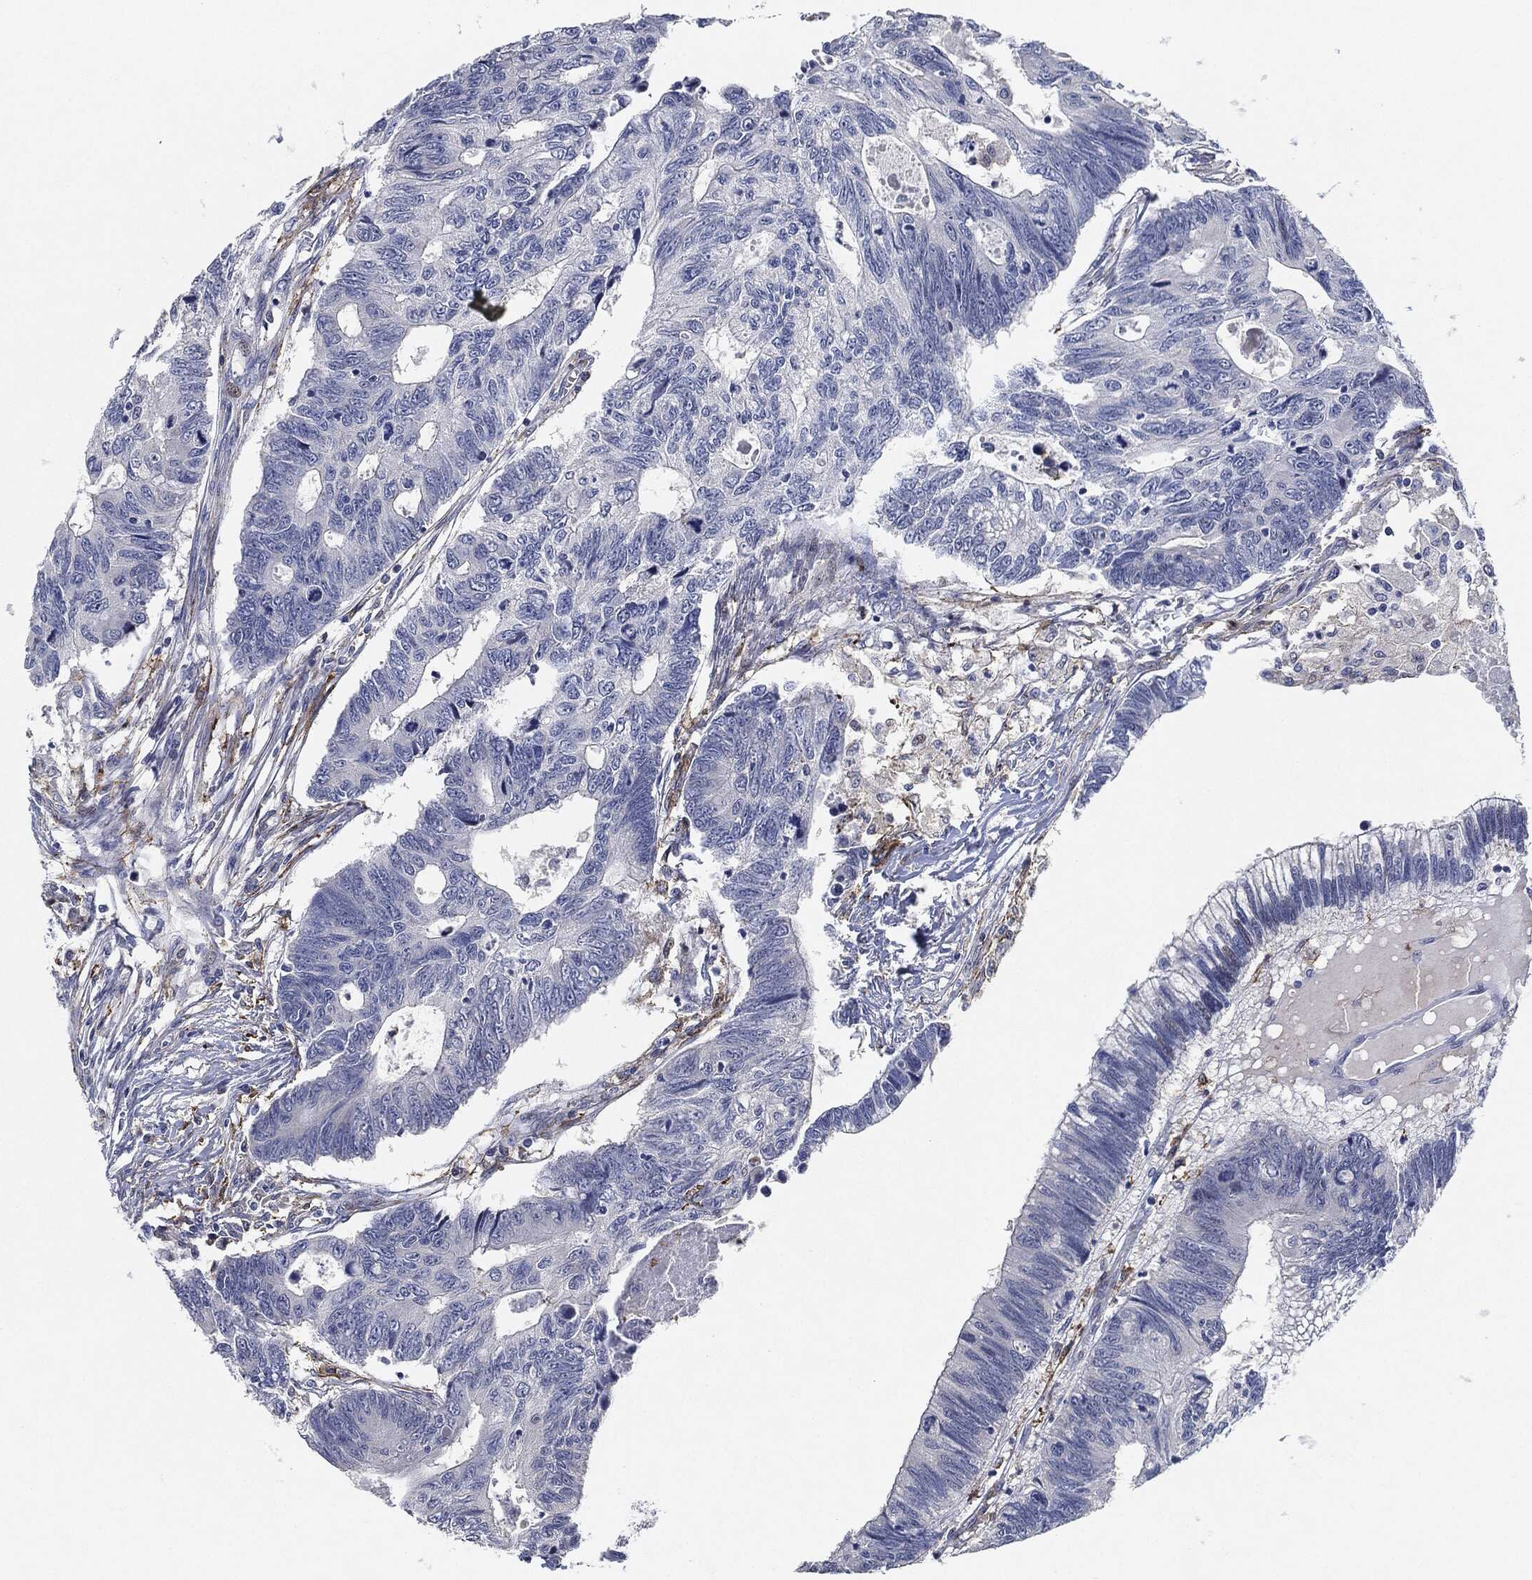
{"staining": {"intensity": "negative", "quantity": "none", "location": "none"}, "tissue": "colorectal cancer", "cell_type": "Tumor cells", "image_type": "cancer", "snomed": [{"axis": "morphology", "description": "Adenocarcinoma, NOS"}, {"axis": "topography", "description": "Colon"}], "caption": "The micrograph displays no significant staining in tumor cells of colorectal cancer (adenocarcinoma).", "gene": "NANOS3", "patient": {"sex": "female", "age": 77}}